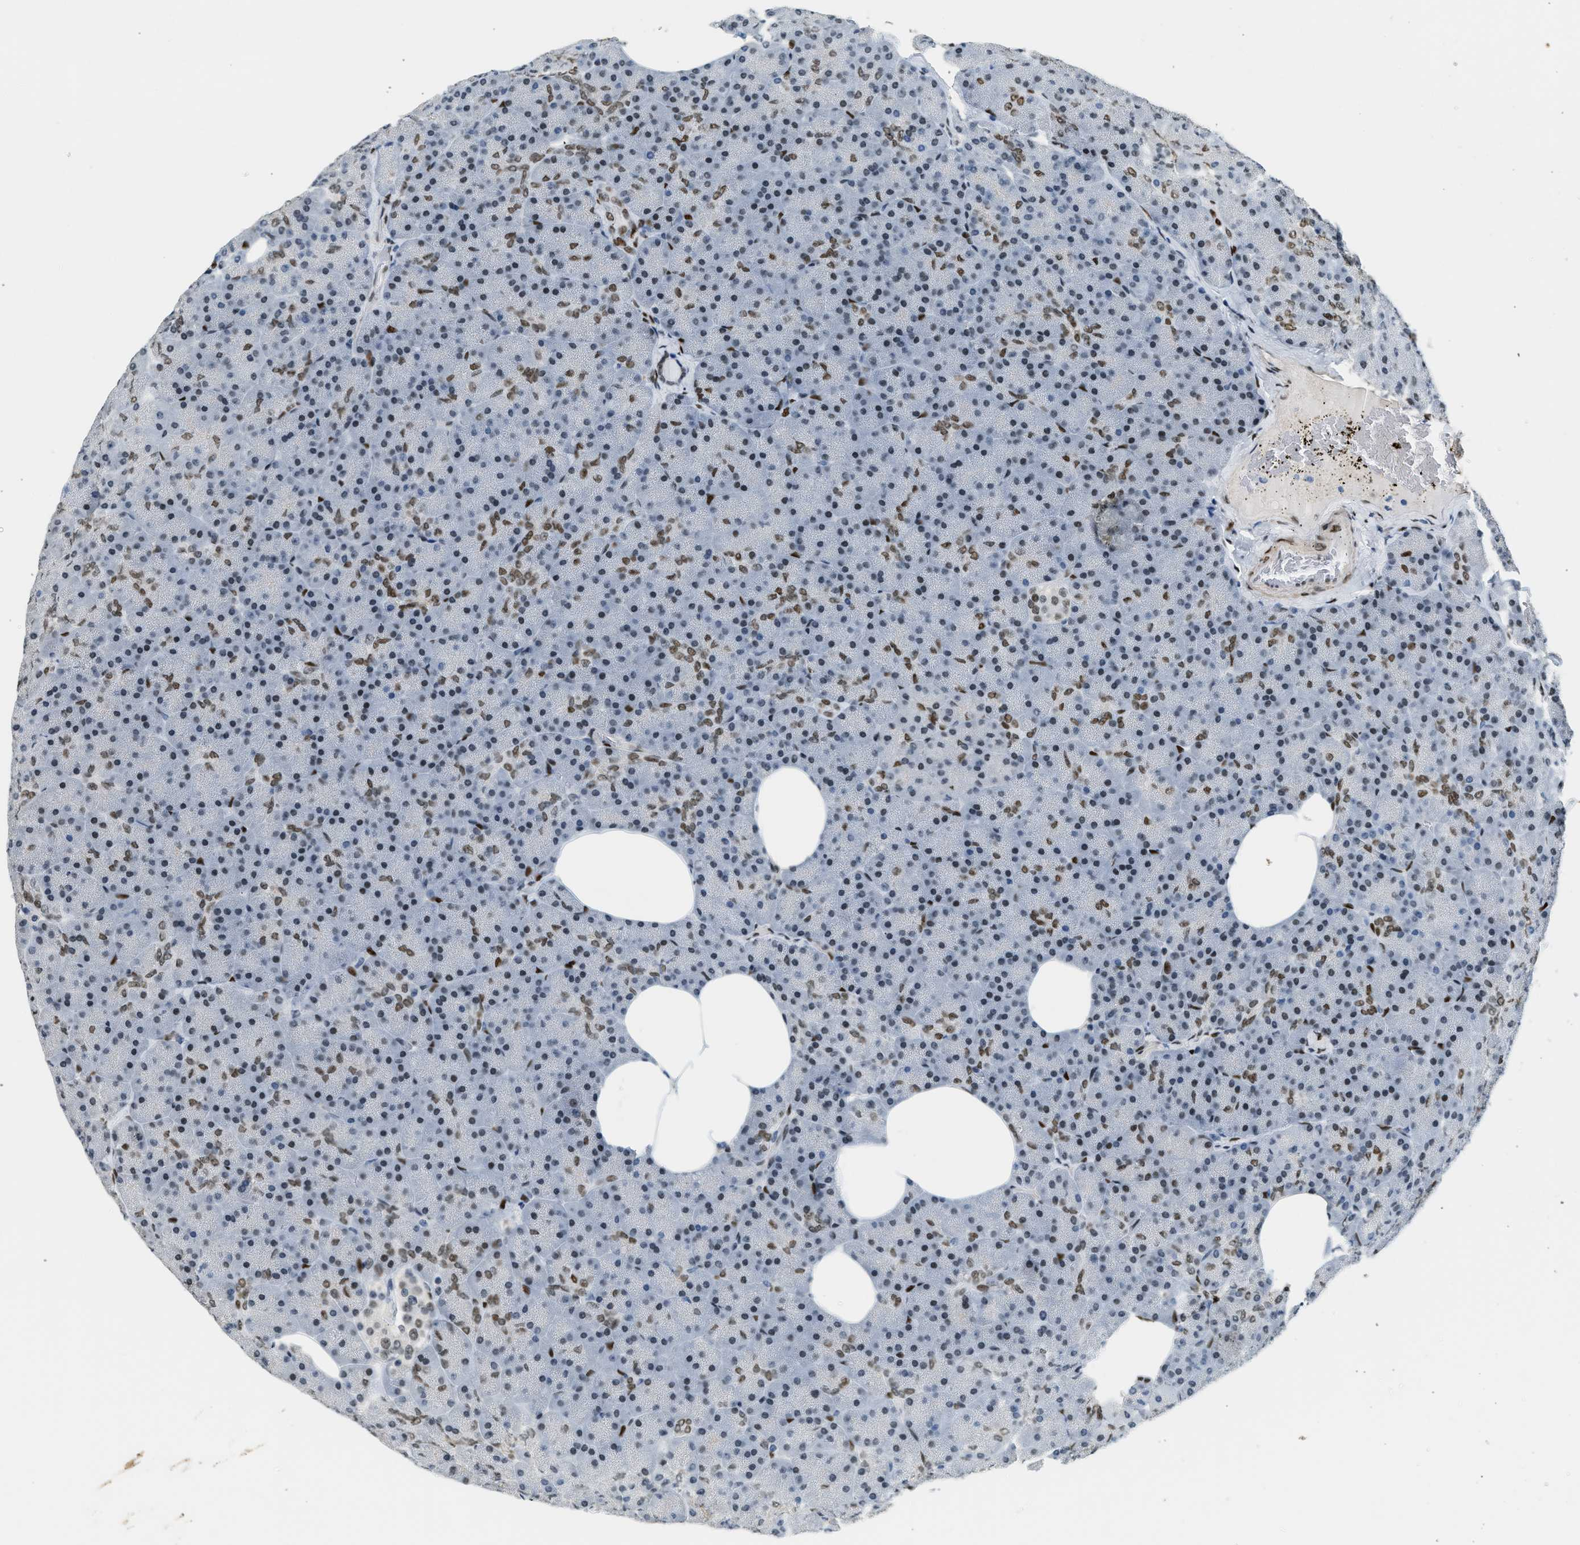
{"staining": {"intensity": "strong", "quantity": "25%-75%", "location": "nuclear"}, "tissue": "pancreas", "cell_type": "Exocrine glandular cells", "image_type": "normal", "snomed": [{"axis": "morphology", "description": "Normal tissue, NOS"}, {"axis": "topography", "description": "Pancreas"}], "caption": "A histopathology image of pancreas stained for a protein shows strong nuclear brown staining in exocrine glandular cells. Nuclei are stained in blue.", "gene": "ZBTB20", "patient": {"sex": "female", "age": 35}}